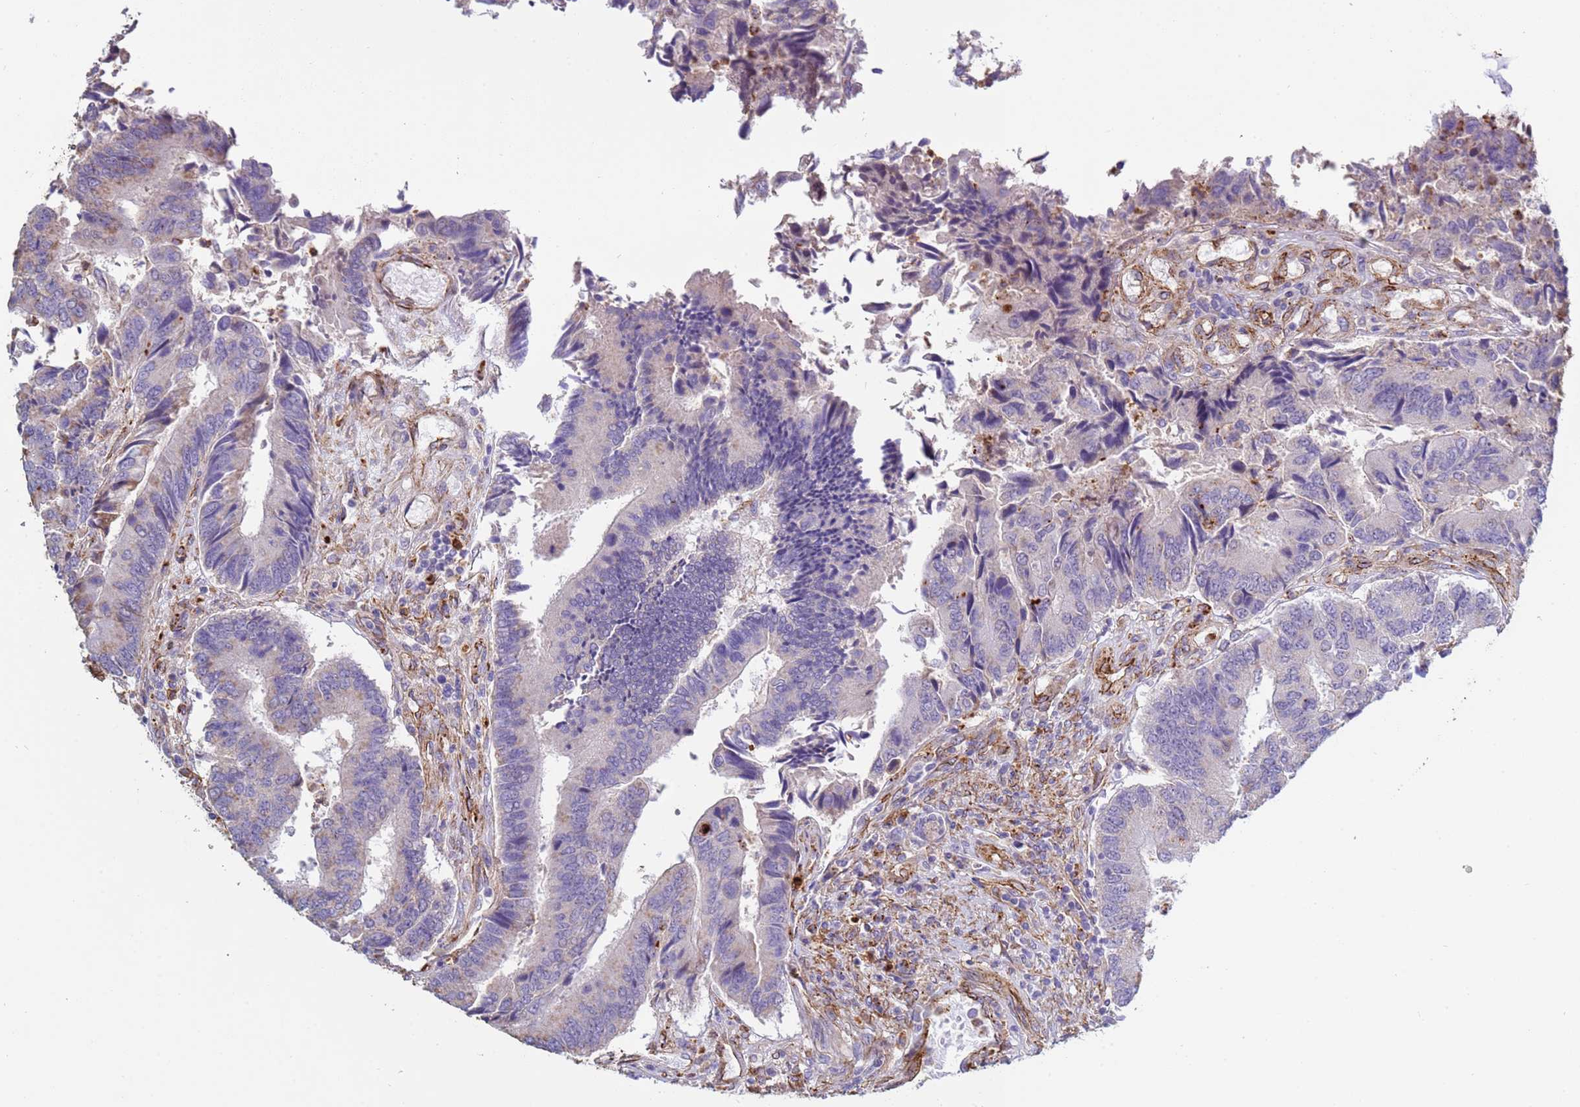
{"staining": {"intensity": "weak", "quantity": "<25%", "location": "cytoplasmic/membranous"}, "tissue": "colorectal cancer", "cell_type": "Tumor cells", "image_type": "cancer", "snomed": [{"axis": "morphology", "description": "Adenocarcinoma, NOS"}, {"axis": "topography", "description": "Colon"}], "caption": "Tumor cells are negative for protein expression in human colorectal adenocarcinoma.", "gene": "GASK1A", "patient": {"sex": "female", "age": 67}}